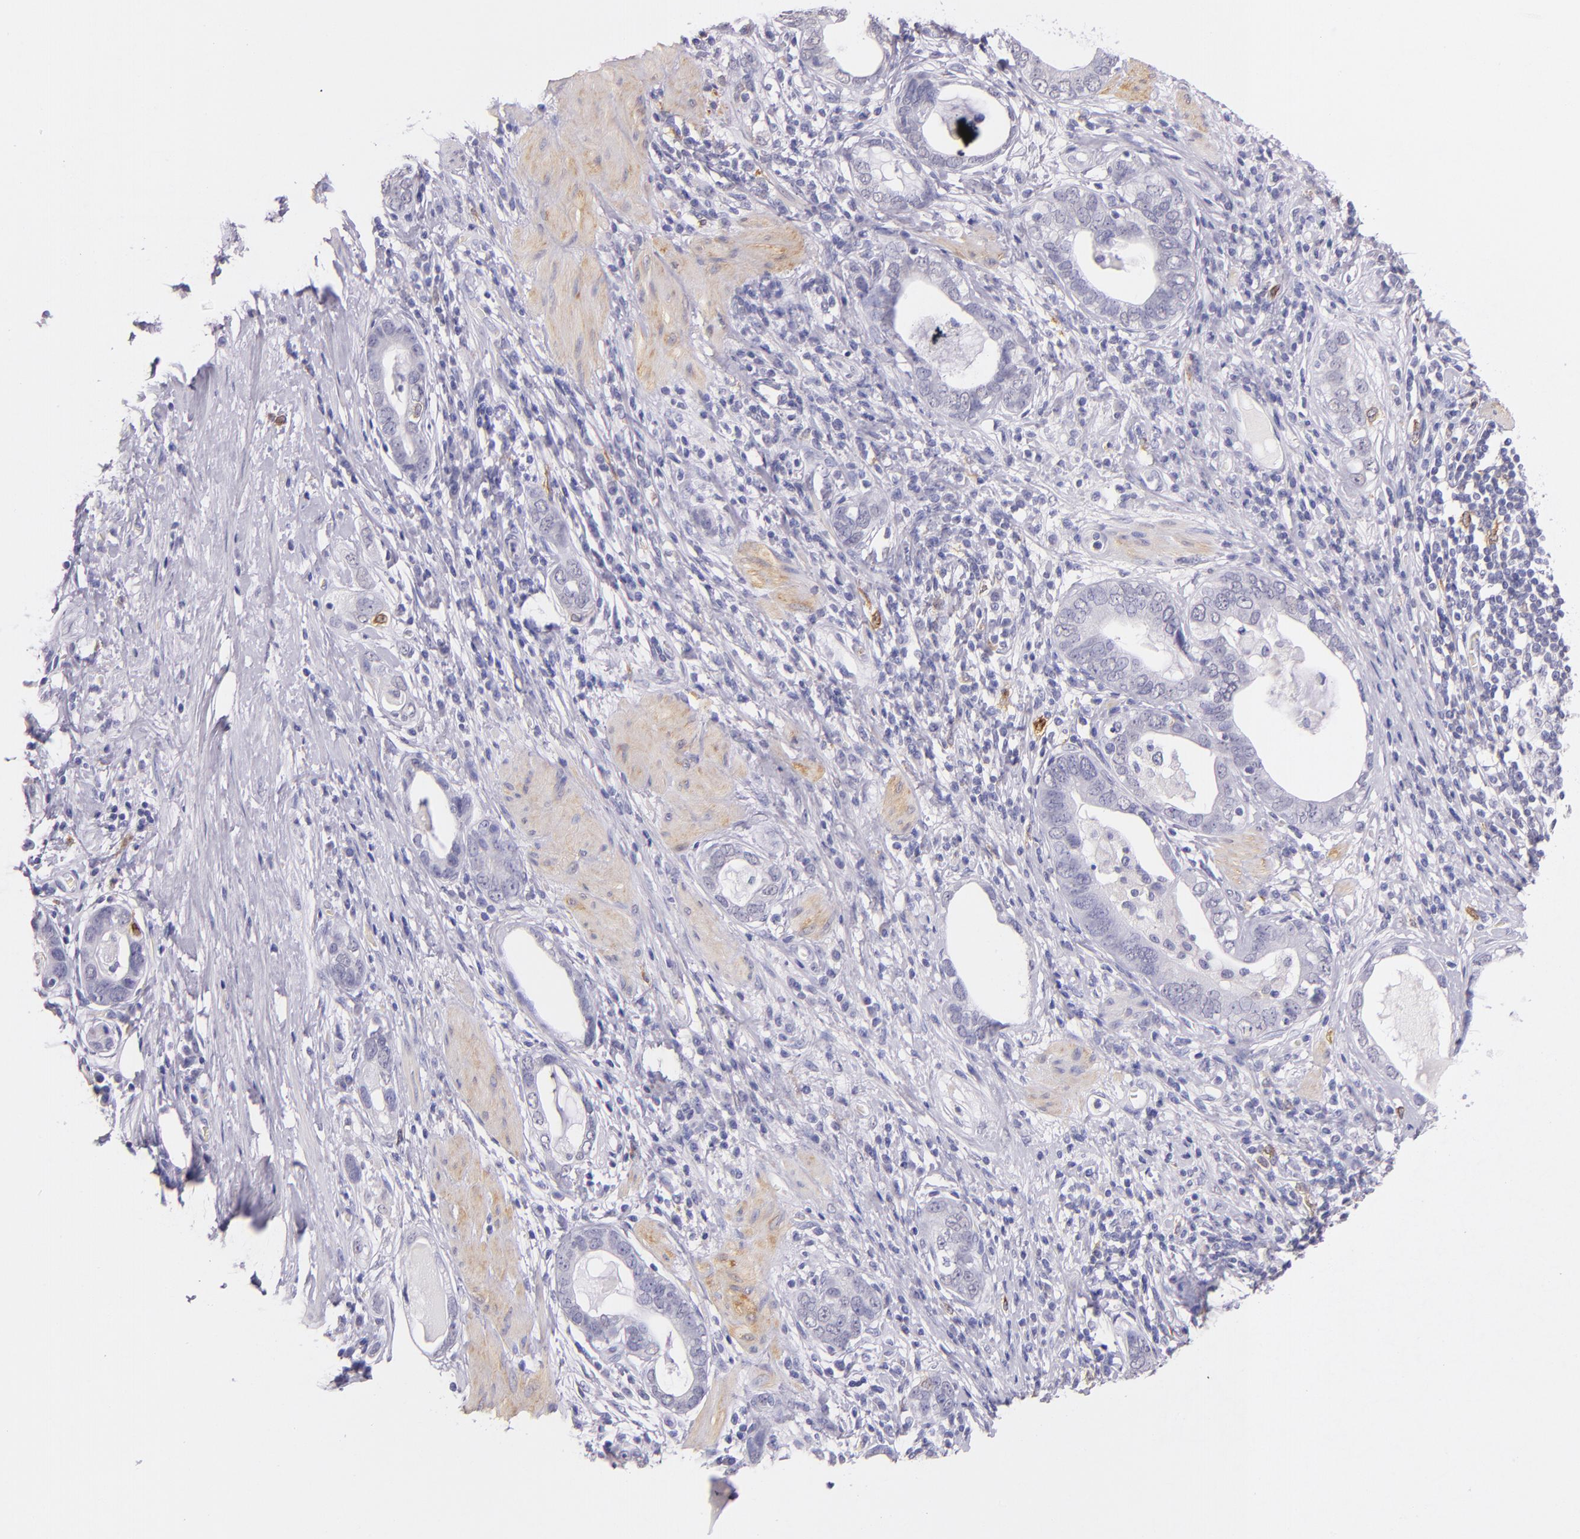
{"staining": {"intensity": "negative", "quantity": "none", "location": "none"}, "tissue": "stomach cancer", "cell_type": "Tumor cells", "image_type": "cancer", "snomed": [{"axis": "morphology", "description": "Adenocarcinoma, NOS"}, {"axis": "topography", "description": "Stomach, lower"}], "caption": "A histopathology image of human stomach cancer is negative for staining in tumor cells. Nuclei are stained in blue.", "gene": "RTN1", "patient": {"sex": "female", "age": 93}}